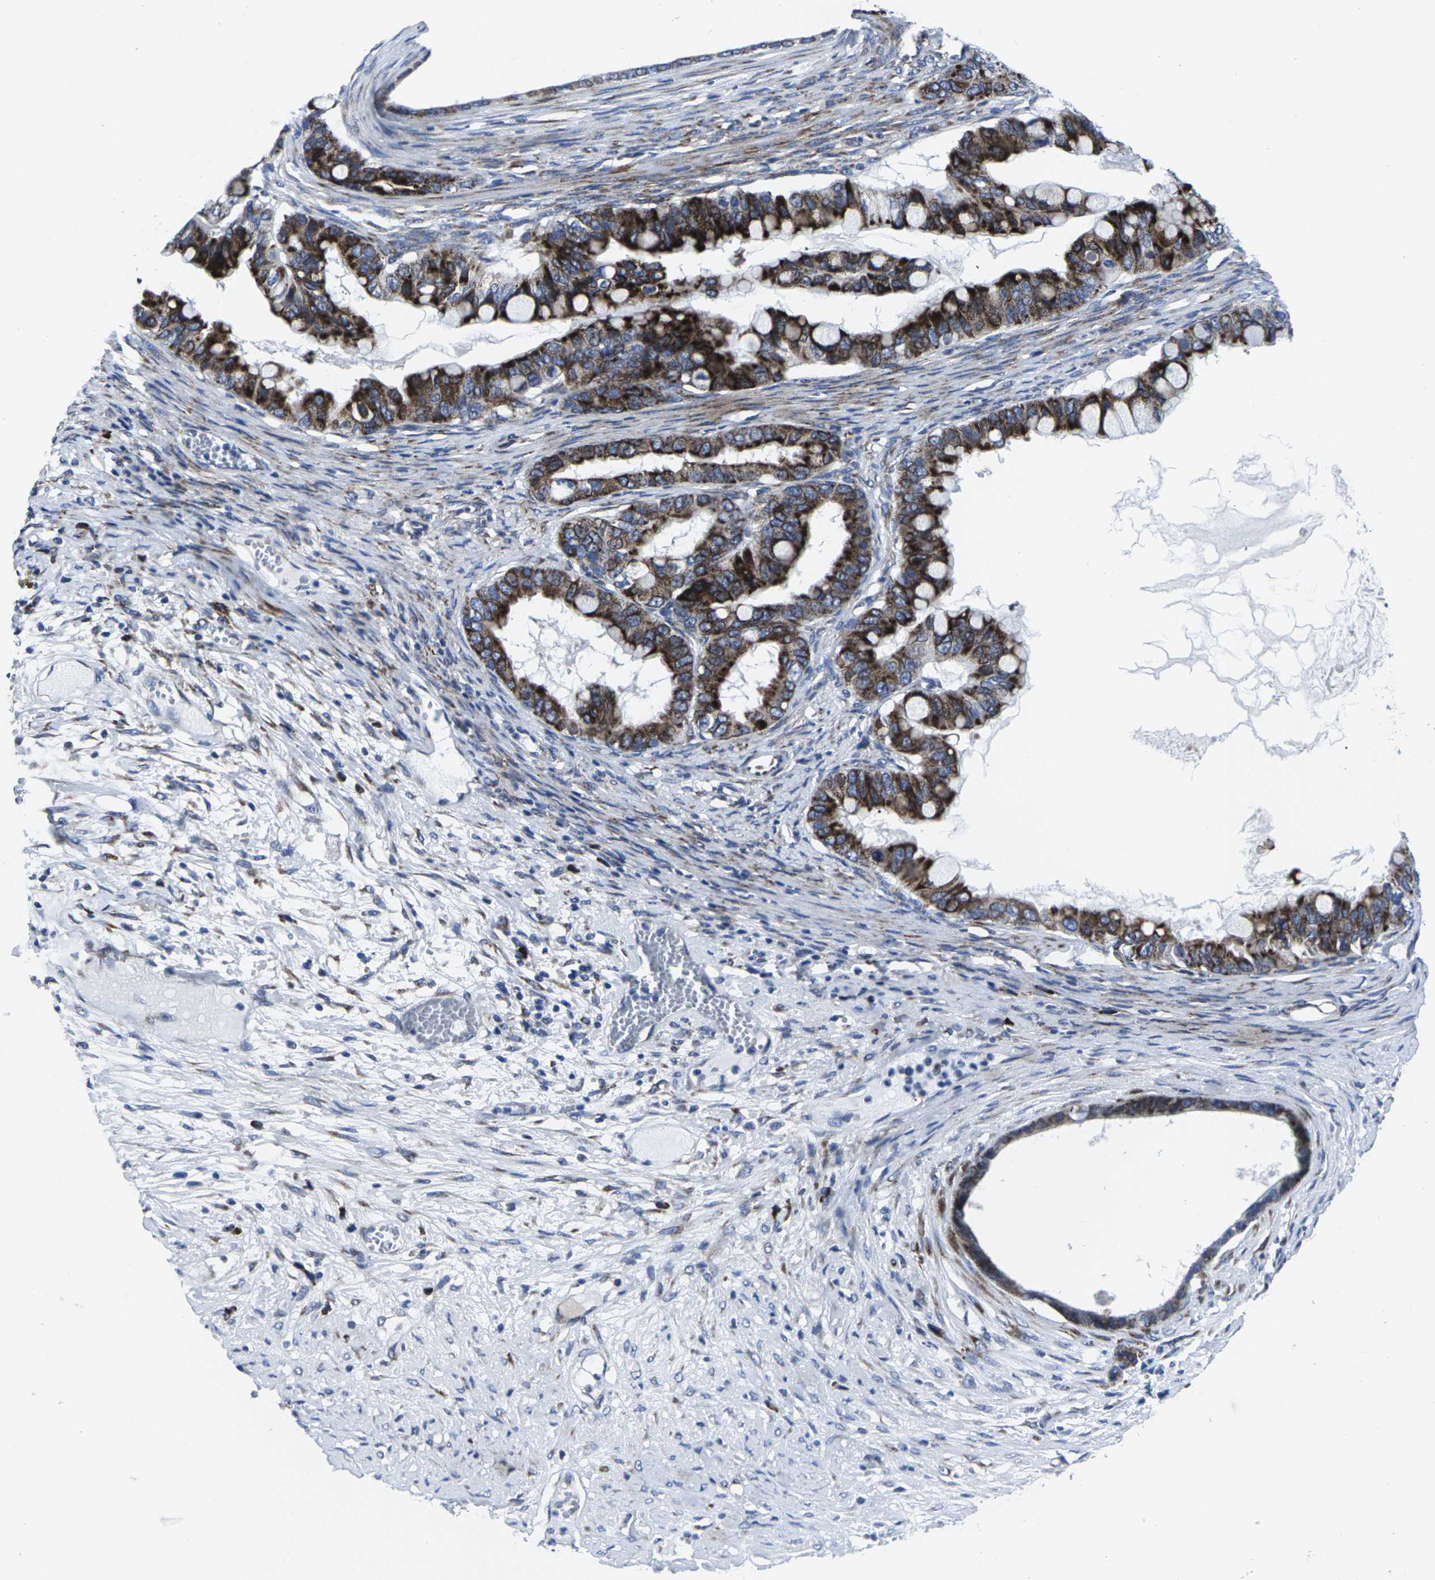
{"staining": {"intensity": "strong", "quantity": ">75%", "location": "cytoplasmic/membranous"}, "tissue": "ovarian cancer", "cell_type": "Tumor cells", "image_type": "cancer", "snomed": [{"axis": "morphology", "description": "Cystadenocarcinoma, mucinous, NOS"}, {"axis": "topography", "description": "Ovary"}], "caption": "Protein expression analysis of human ovarian mucinous cystadenocarcinoma reveals strong cytoplasmic/membranous staining in approximately >75% of tumor cells.", "gene": "RPN1", "patient": {"sex": "female", "age": 80}}